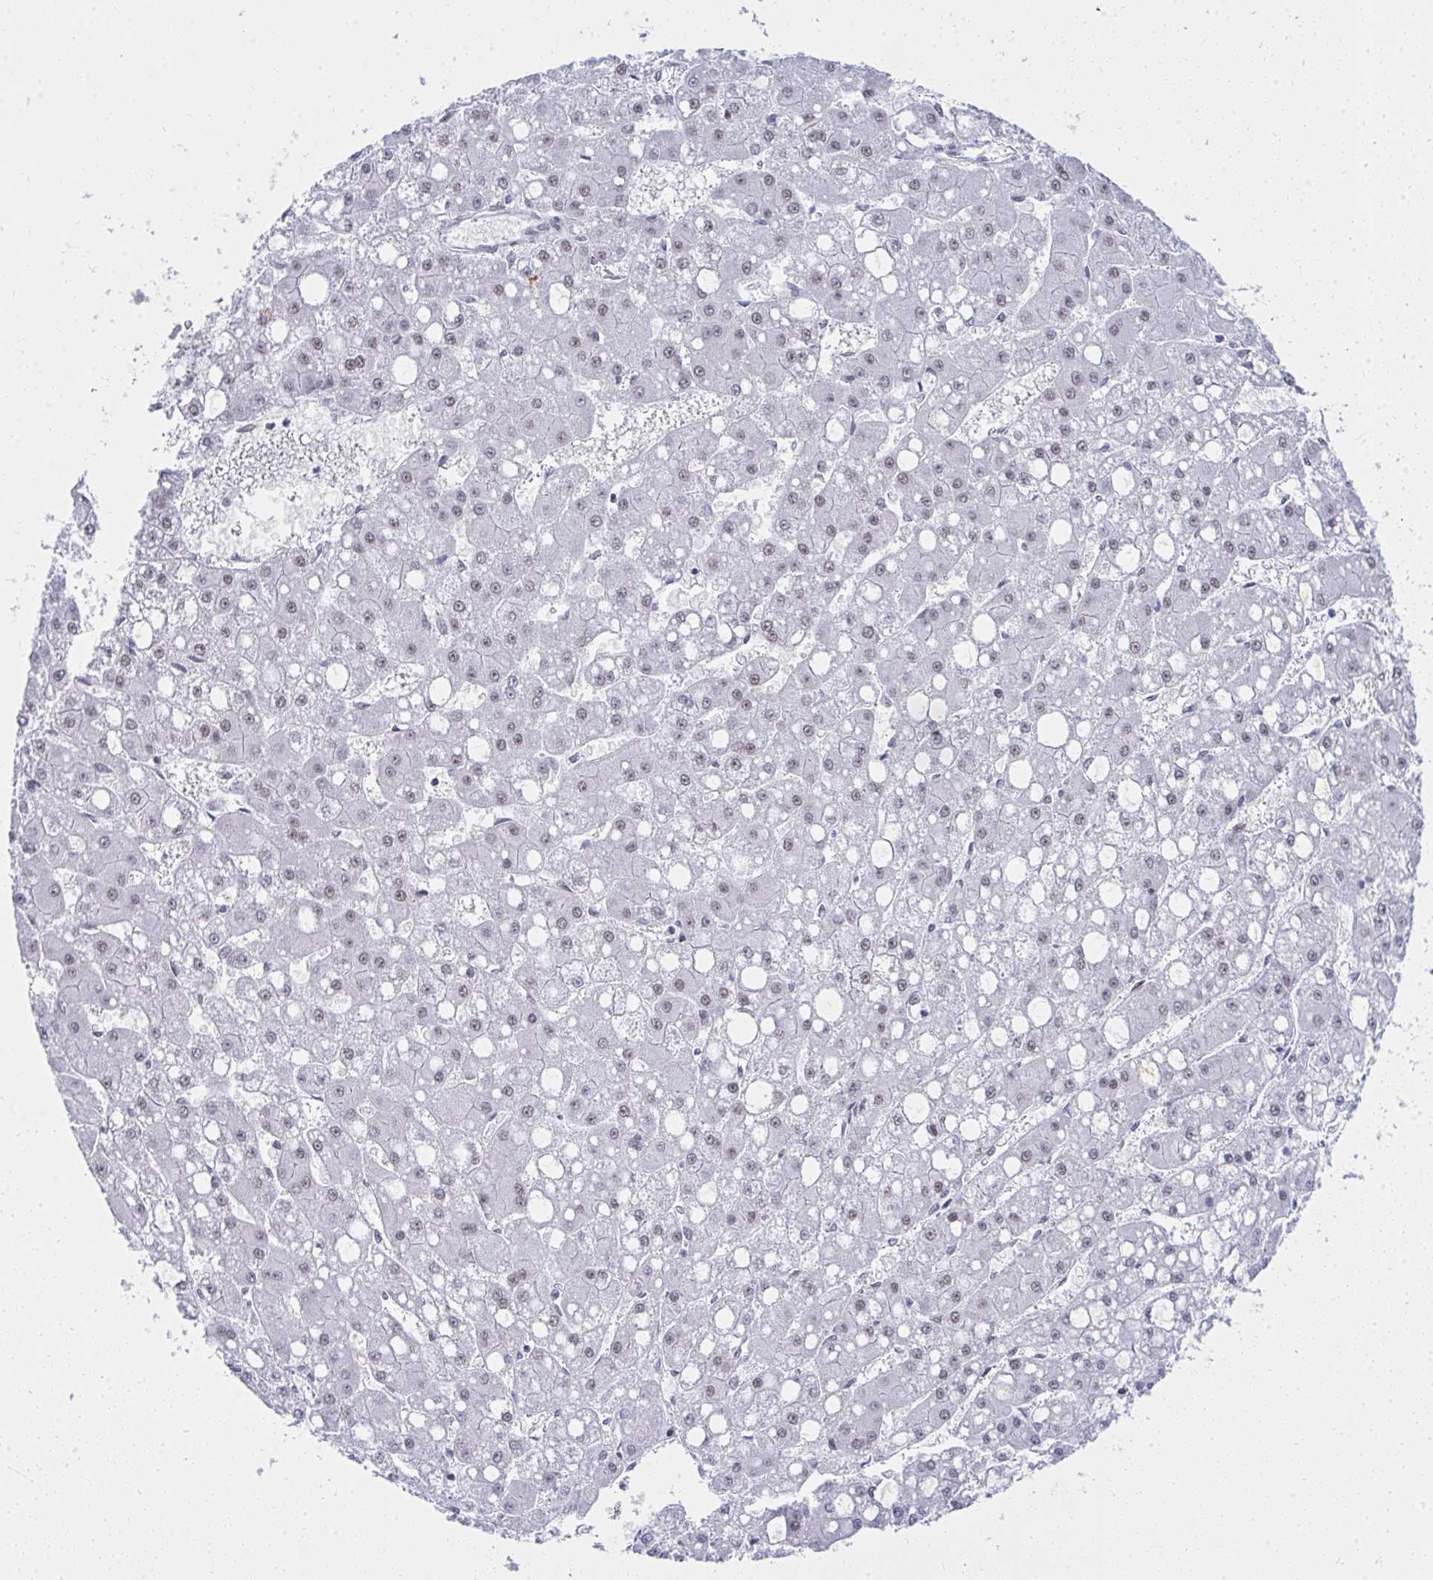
{"staining": {"intensity": "weak", "quantity": "25%-75%", "location": "nuclear"}, "tissue": "liver cancer", "cell_type": "Tumor cells", "image_type": "cancer", "snomed": [{"axis": "morphology", "description": "Carcinoma, Hepatocellular, NOS"}, {"axis": "topography", "description": "Liver"}], "caption": "Liver hepatocellular carcinoma stained for a protein exhibits weak nuclear positivity in tumor cells.", "gene": "GLDN", "patient": {"sex": "male", "age": 67}}